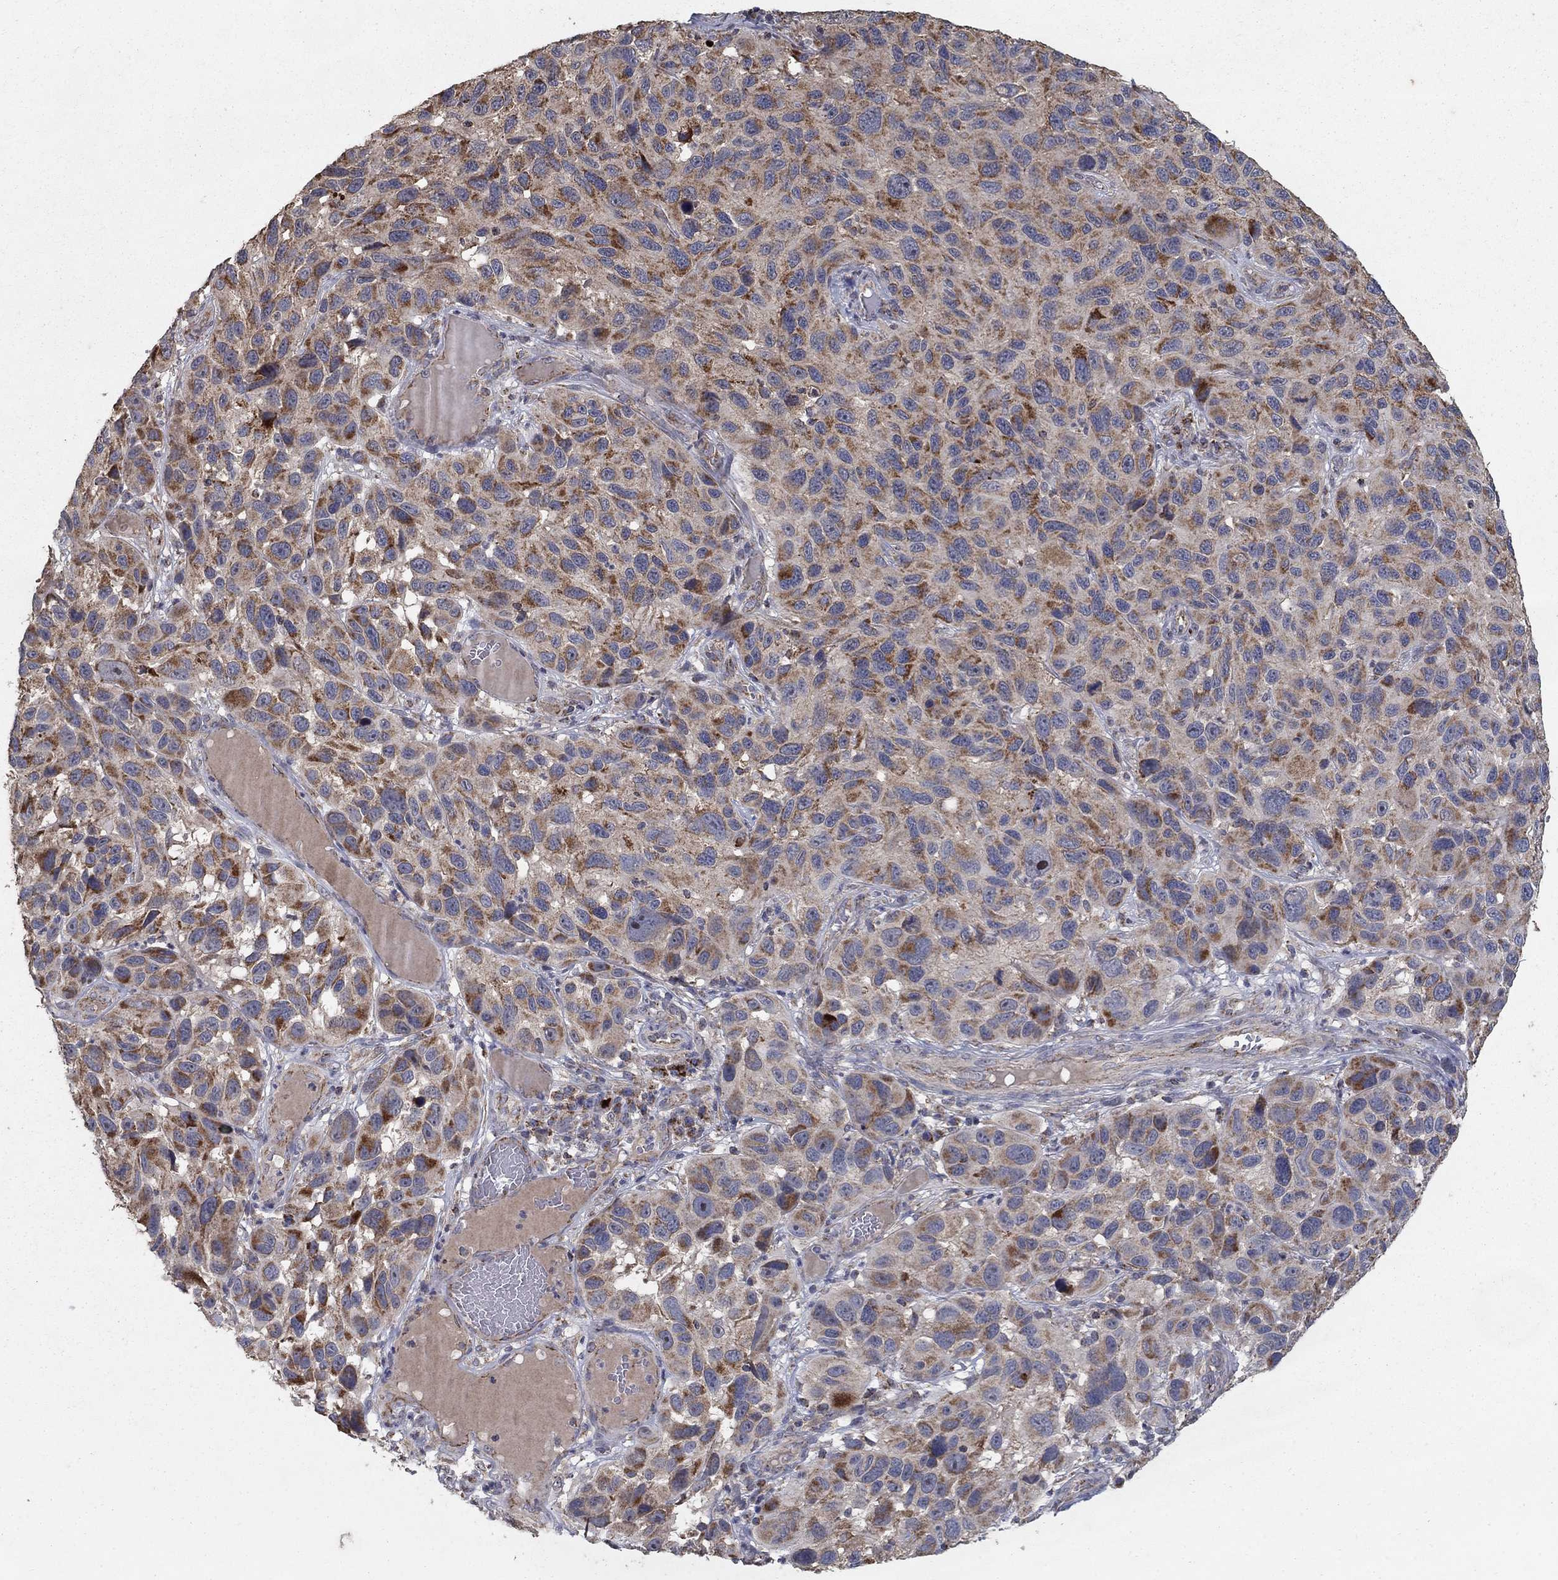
{"staining": {"intensity": "moderate", "quantity": ">75%", "location": "cytoplasmic/membranous"}, "tissue": "melanoma", "cell_type": "Tumor cells", "image_type": "cancer", "snomed": [{"axis": "morphology", "description": "Malignant melanoma, NOS"}, {"axis": "topography", "description": "Skin"}], "caption": "Melanoma tissue shows moderate cytoplasmic/membranous staining in approximately >75% of tumor cells, visualized by immunohistochemistry. The staining is performed using DAB (3,3'-diaminobenzidine) brown chromogen to label protein expression. The nuclei are counter-stained blue using hematoxylin.", "gene": "GPSM1", "patient": {"sex": "male", "age": 53}}